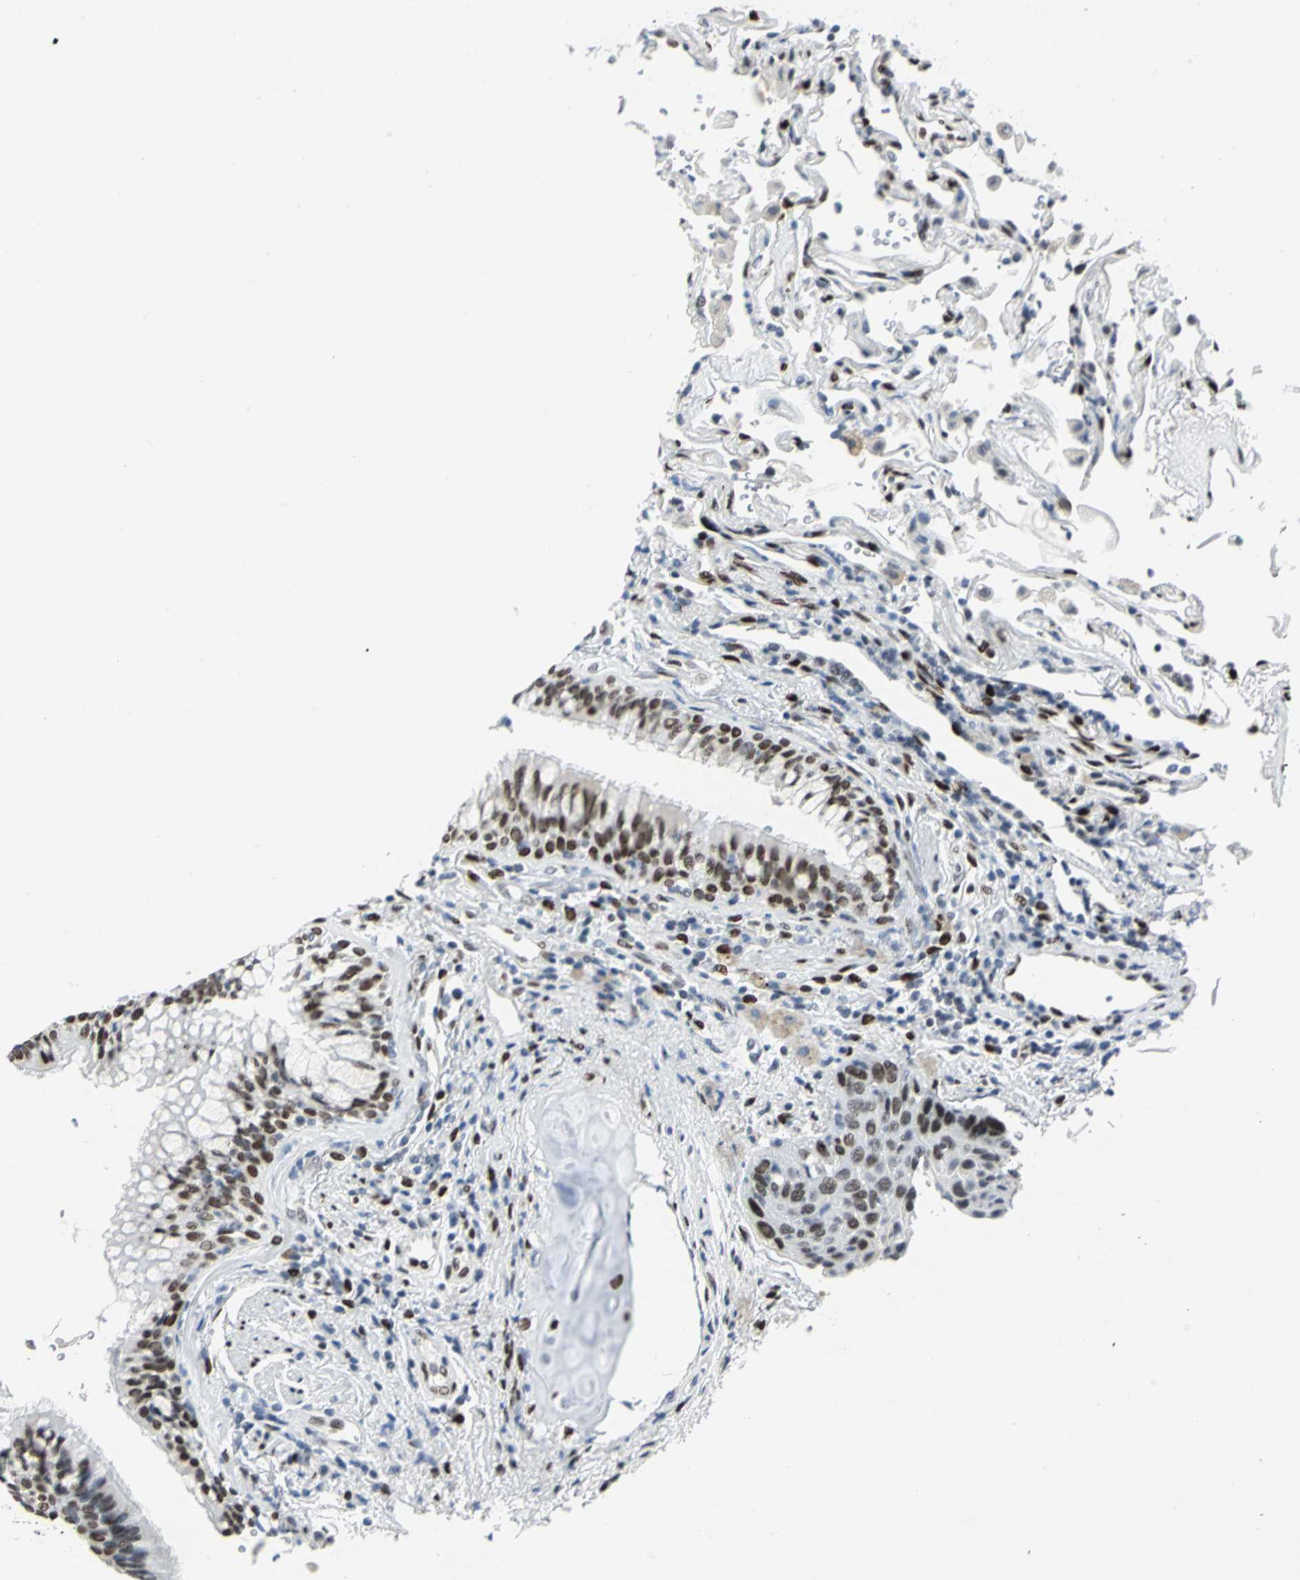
{"staining": {"intensity": "strong", "quantity": ">75%", "location": "nuclear"}, "tissue": "lung cancer", "cell_type": "Tumor cells", "image_type": "cancer", "snomed": [{"axis": "morphology", "description": "Squamous cell carcinoma, NOS"}, {"axis": "topography", "description": "Lung"}], "caption": "Lung squamous cell carcinoma stained for a protein shows strong nuclear positivity in tumor cells. Using DAB (brown) and hematoxylin (blue) stains, captured at high magnification using brightfield microscopy.", "gene": "MEIS2", "patient": {"sex": "female", "age": 67}}